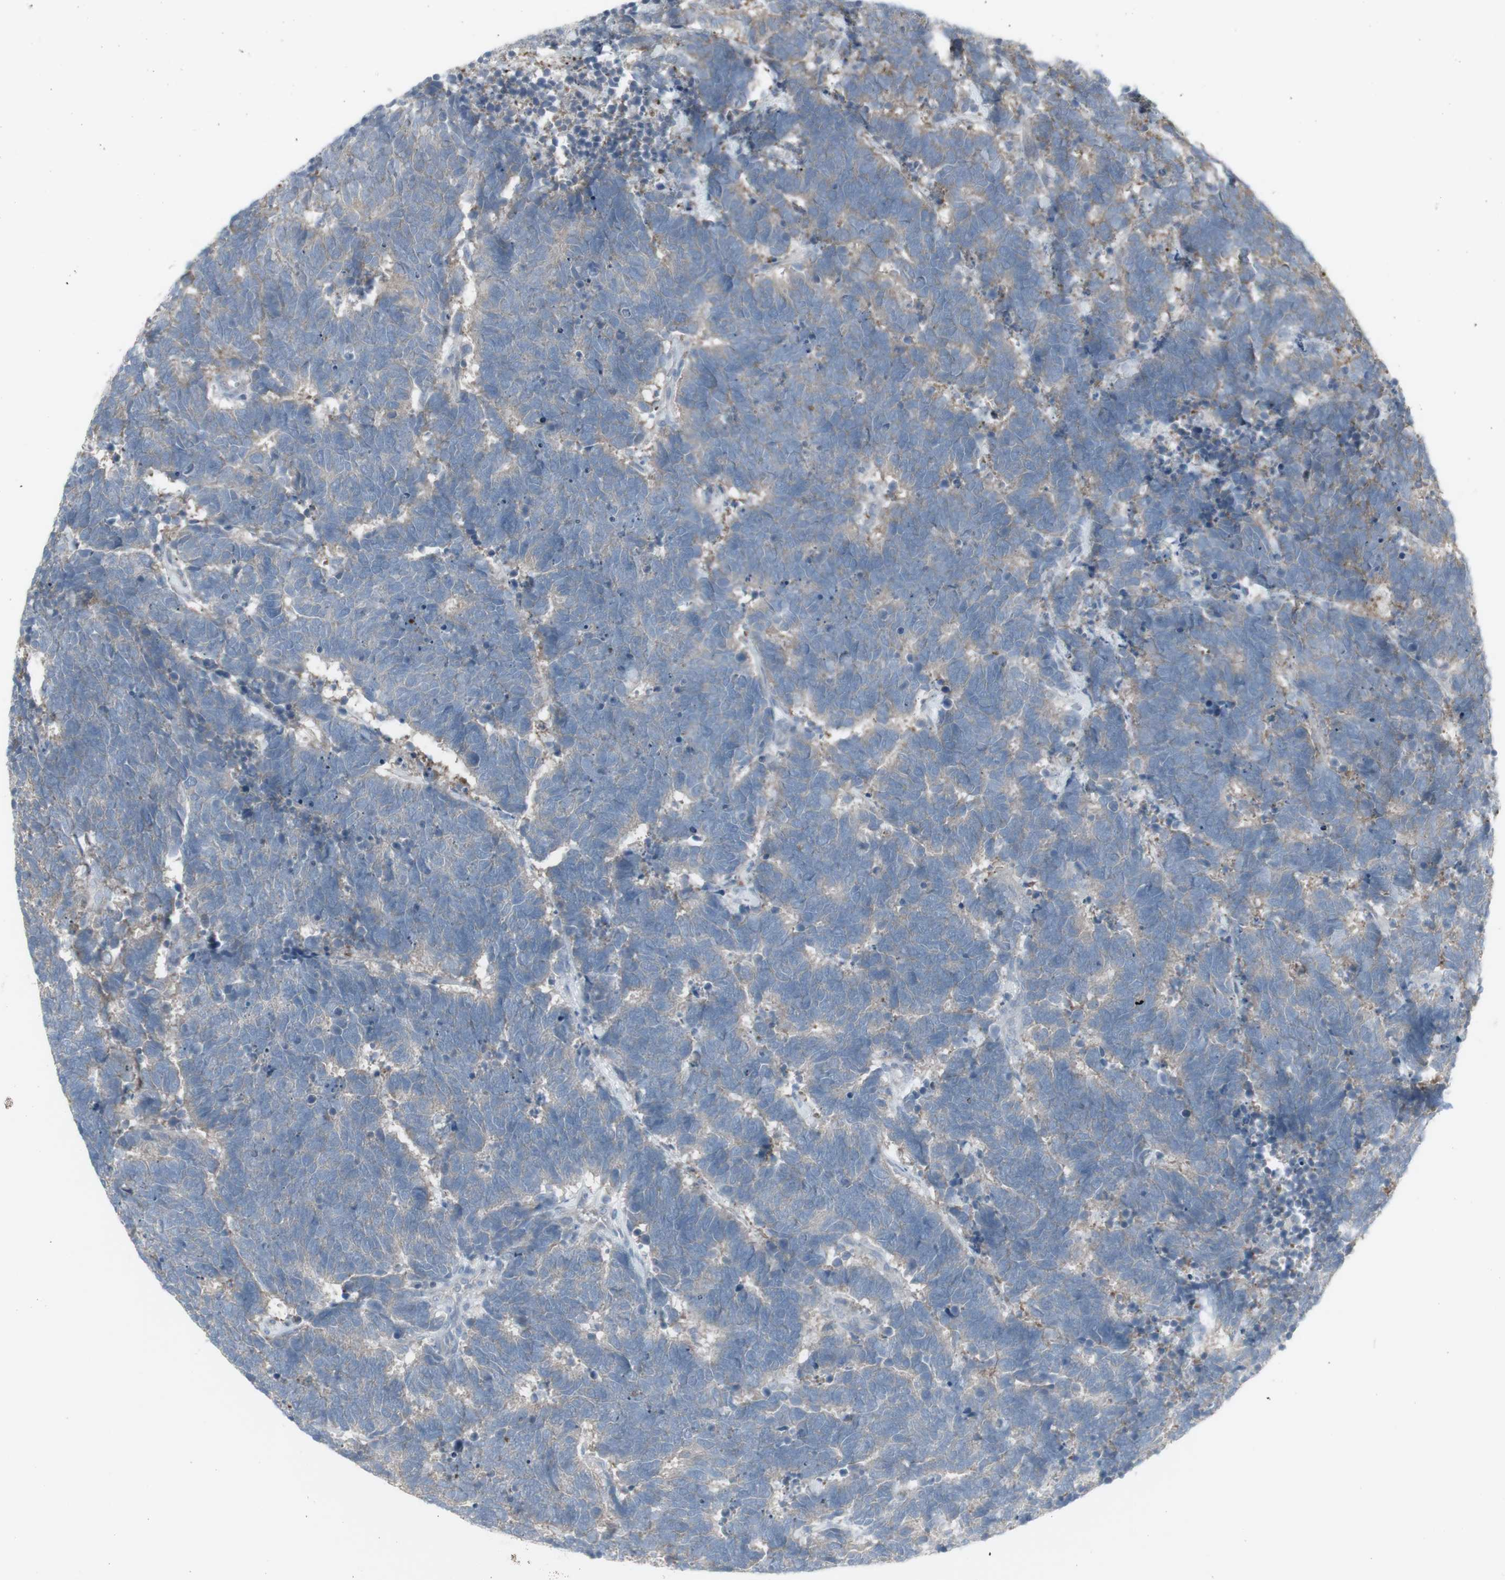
{"staining": {"intensity": "moderate", "quantity": "<25%", "location": "cytoplasmic/membranous"}, "tissue": "carcinoid", "cell_type": "Tumor cells", "image_type": "cancer", "snomed": [{"axis": "morphology", "description": "Carcinoma, NOS"}, {"axis": "morphology", "description": "Carcinoid, malignant, NOS"}, {"axis": "topography", "description": "Urinary bladder"}], "caption": "A low amount of moderate cytoplasmic/membranous staining is seen in about <25% of tumor cells in carcinoid tissue. The staining was performed using DAB (3,3'-diaminobenzidine) to visualize the protein expression in brown, while the nuclei were stained in blue with hematoxylin (Magnification: 20x).", "gene": "GALNT6", "patient": {"sex": "male", "age": 57}}